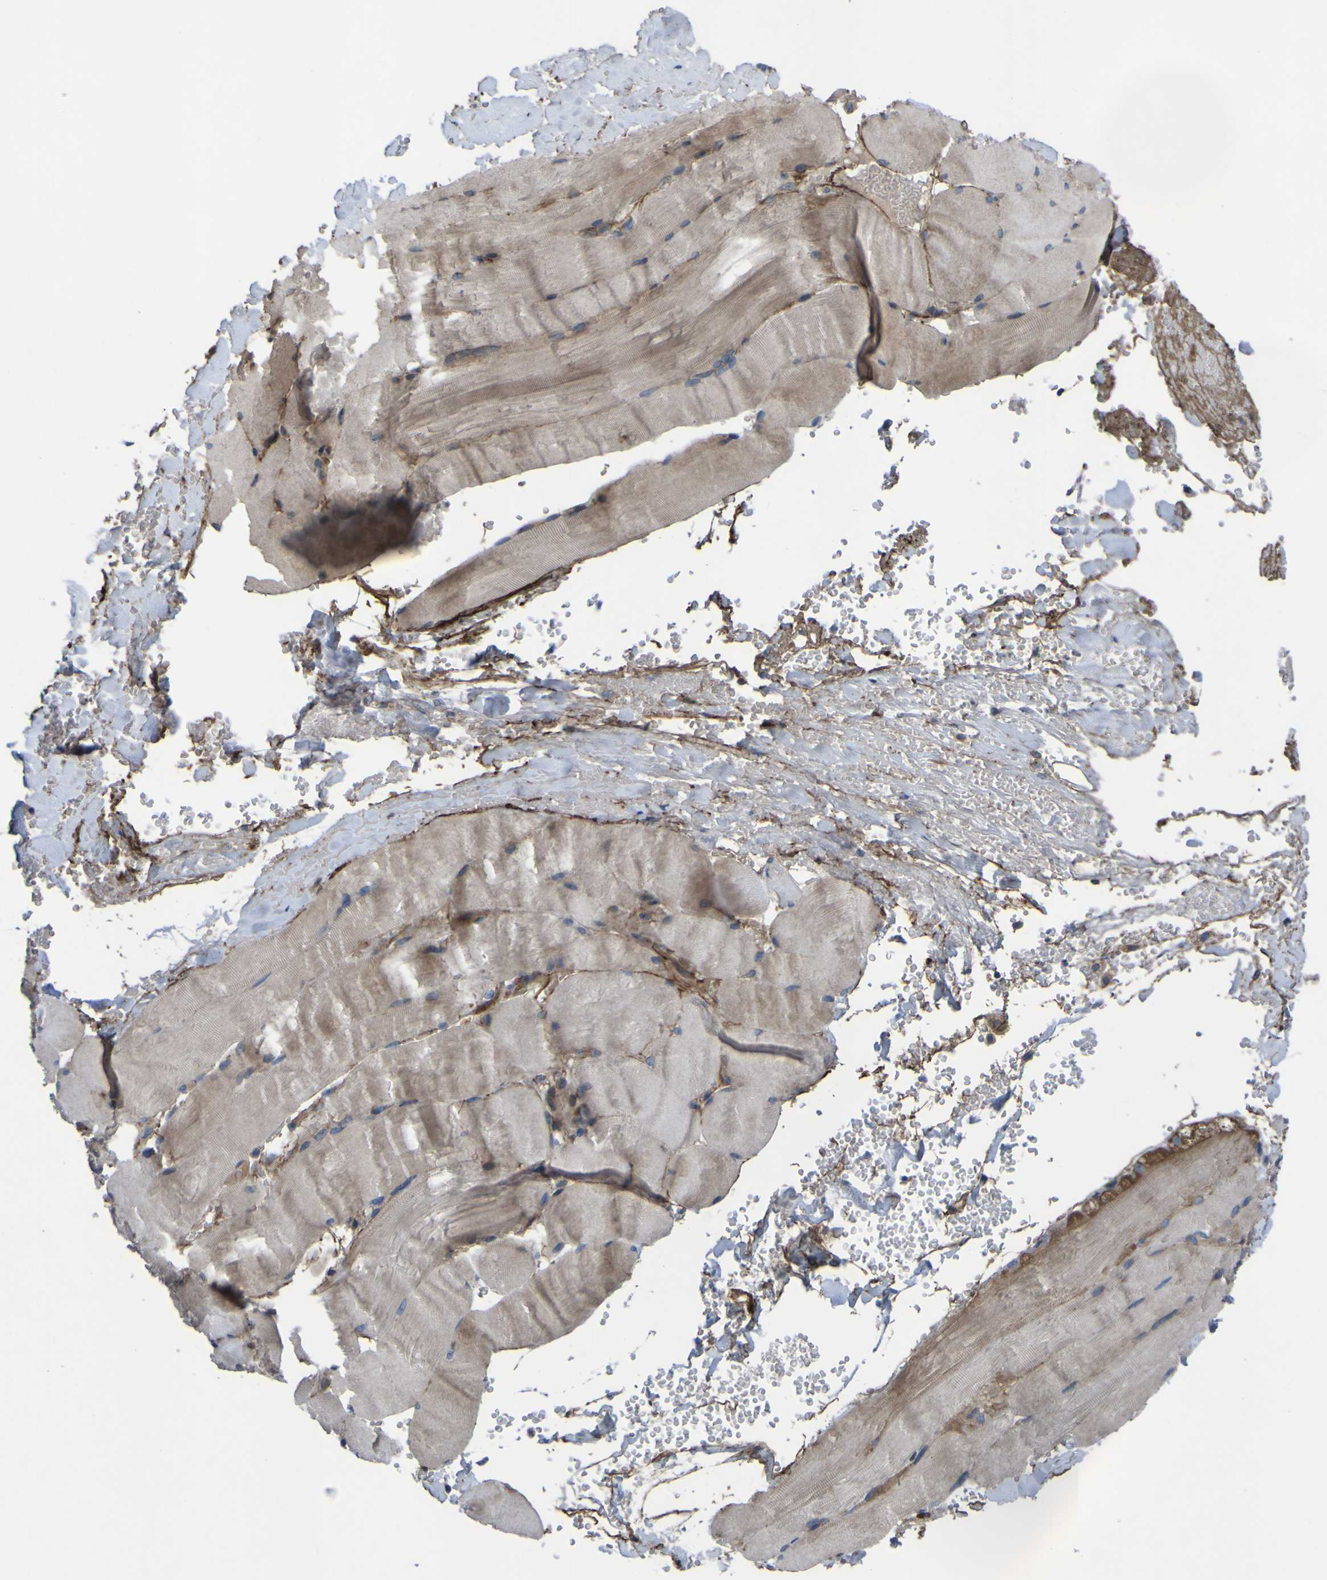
{"staining": {"intensity": "weak", "quantity": ">75%", "location": "cytoplasmic/membranous"}, "tissue": "skeletal muscle", "cell_type": "Myocytes", "image_type": "normal", "snomed": [{"axis": "morphology", "description": "Normal tissue, NOS"}, {"axis": "topography", "description": "Skin"}, {"axis": "topography", "description": "Skeletal muscle"}], "caption": "Benign skeletal muscle was stained to show a protein in brown. There is low levels of weak cytoplasmic/membranous staining in about >75% of myocytes. (Brightfield microscopy of DAB IHC at high magnification).", "gene": "GPLD1", "patient": {"sex": "male", "age": 83}}